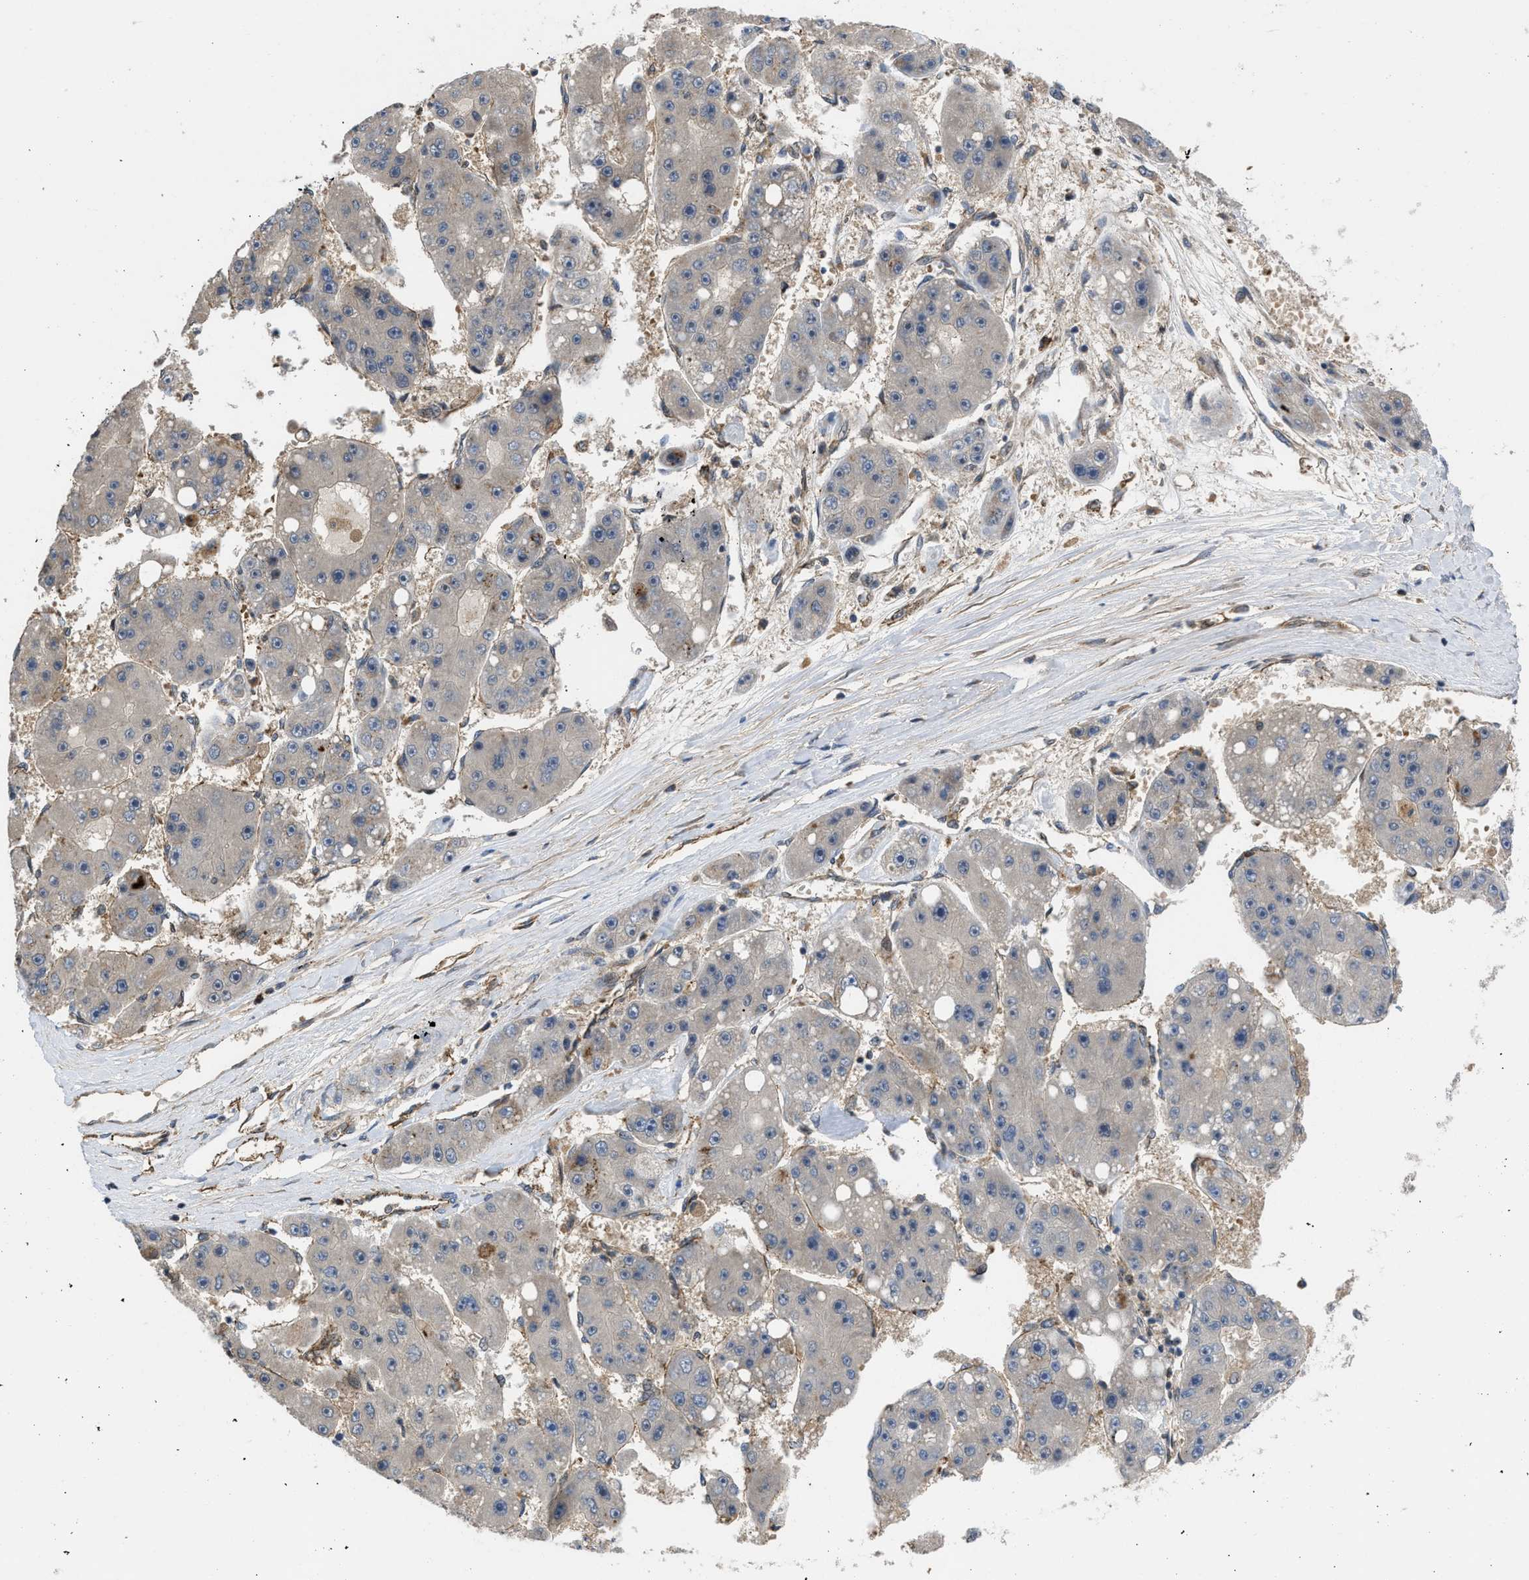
{"staining": {"intensity": "negative", "quantity": "none", "location": "none"}, "tissue": "liver cancer", "cell_type": "Tumor cells", "image_type": "cancer", "snomed": [{"axis": "morphology", "description": "Carcinoma, Hepatocellular, NOS"}, {"axis": "topography", "description": "Liver"}], "caption": "Immunohistochemical staining of human liver cancer shows no significant positivity in tumor cells.", "gene": "GPATCH2L", "patient": {"sex": "female", "age": 61}}